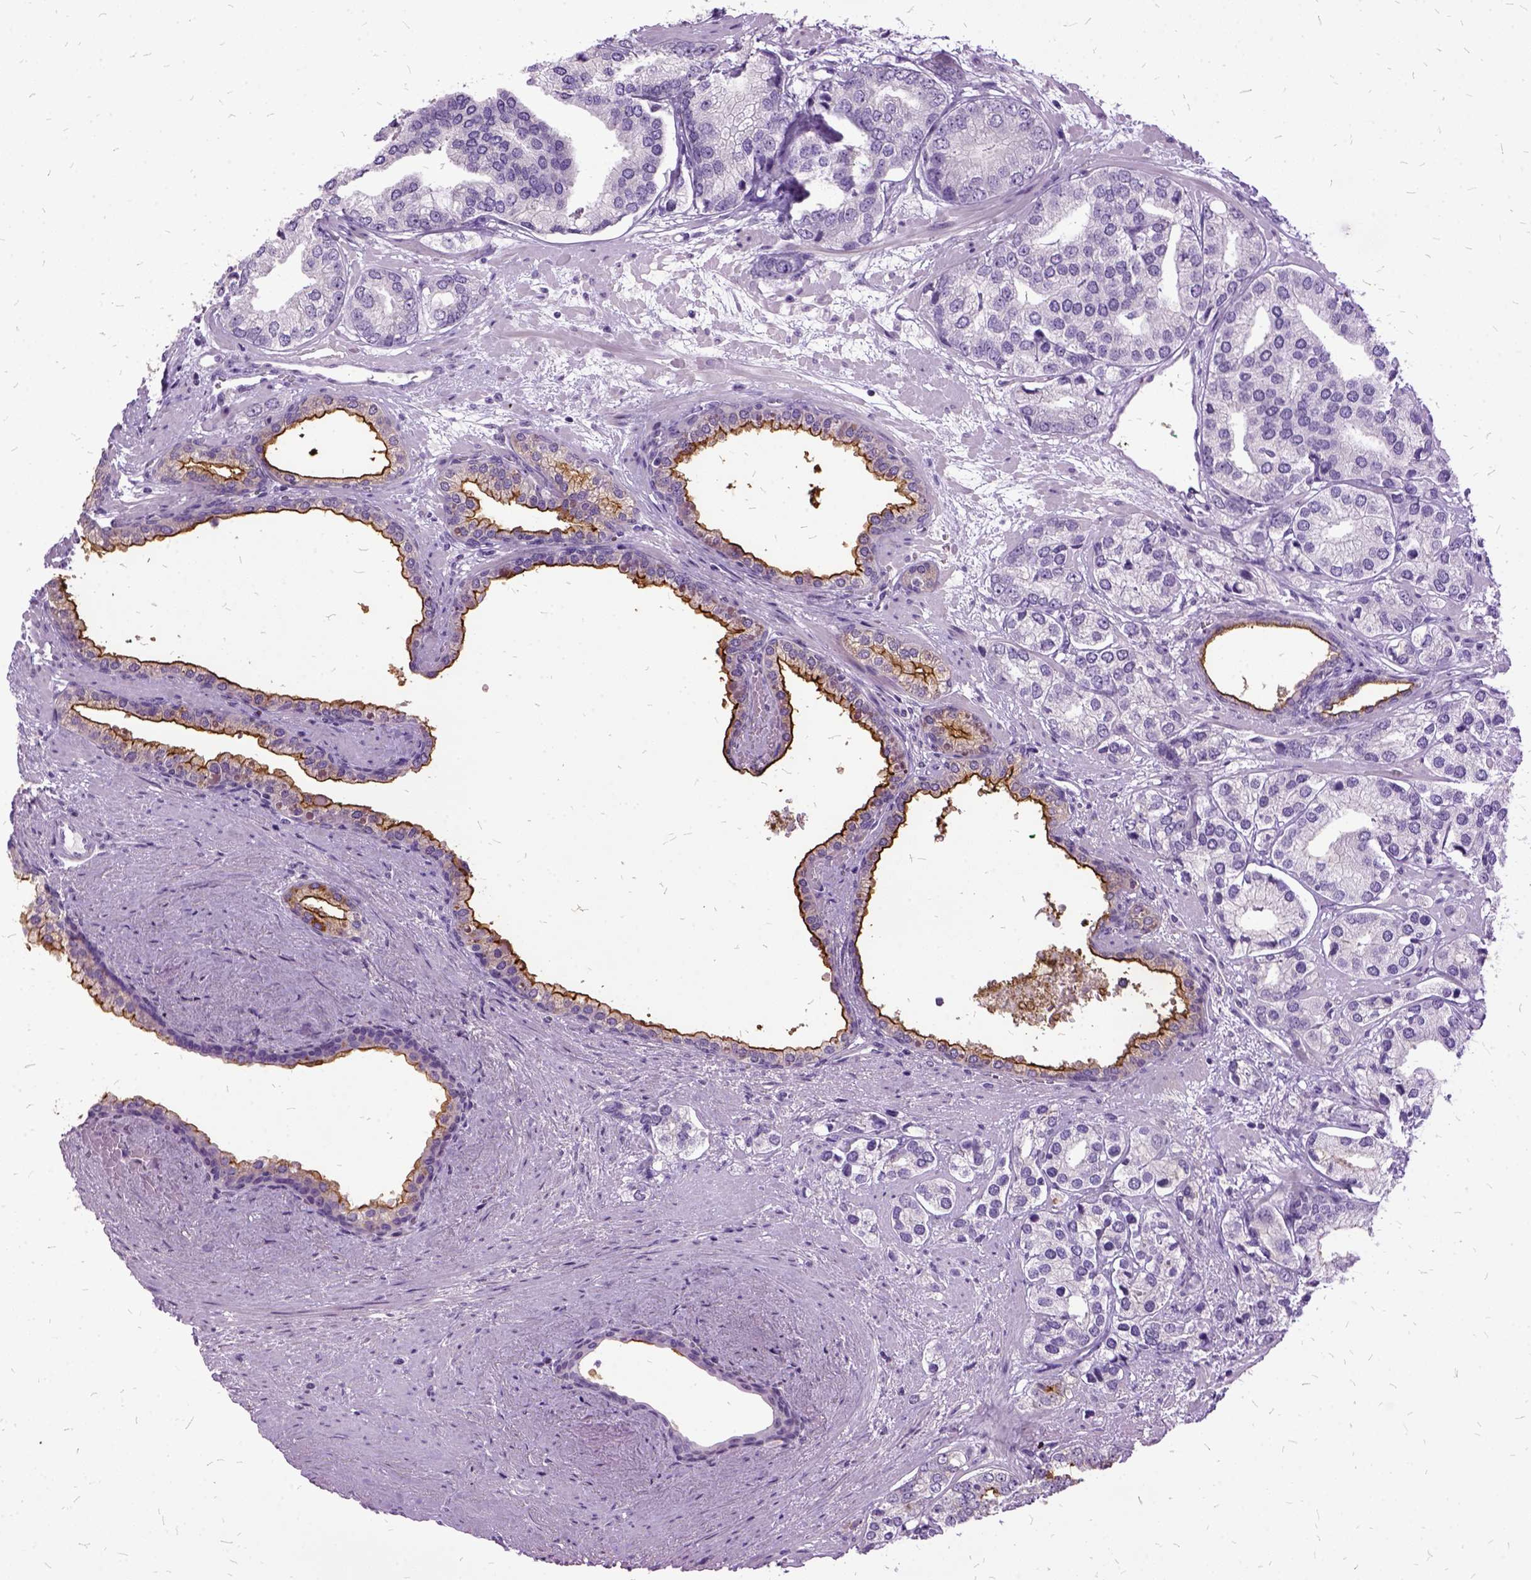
{"staining": {"intensity": "negative", "quantity": "none", "location": "none"}, "tissue": "prostate cancer", "cell_type": "Tumor cells", "image_type": "cancer", "snomed": [{"axis": "morphology", "description": "Adenocarcinoma, High grade"}, {"axis": "topography", "description": "Prostate"}], "caption": "The IHC image has no significant expression in tumor cells of prostate cancer tissue.", "gene": "MME", "patient": {"sex": "male", "age": 58}}